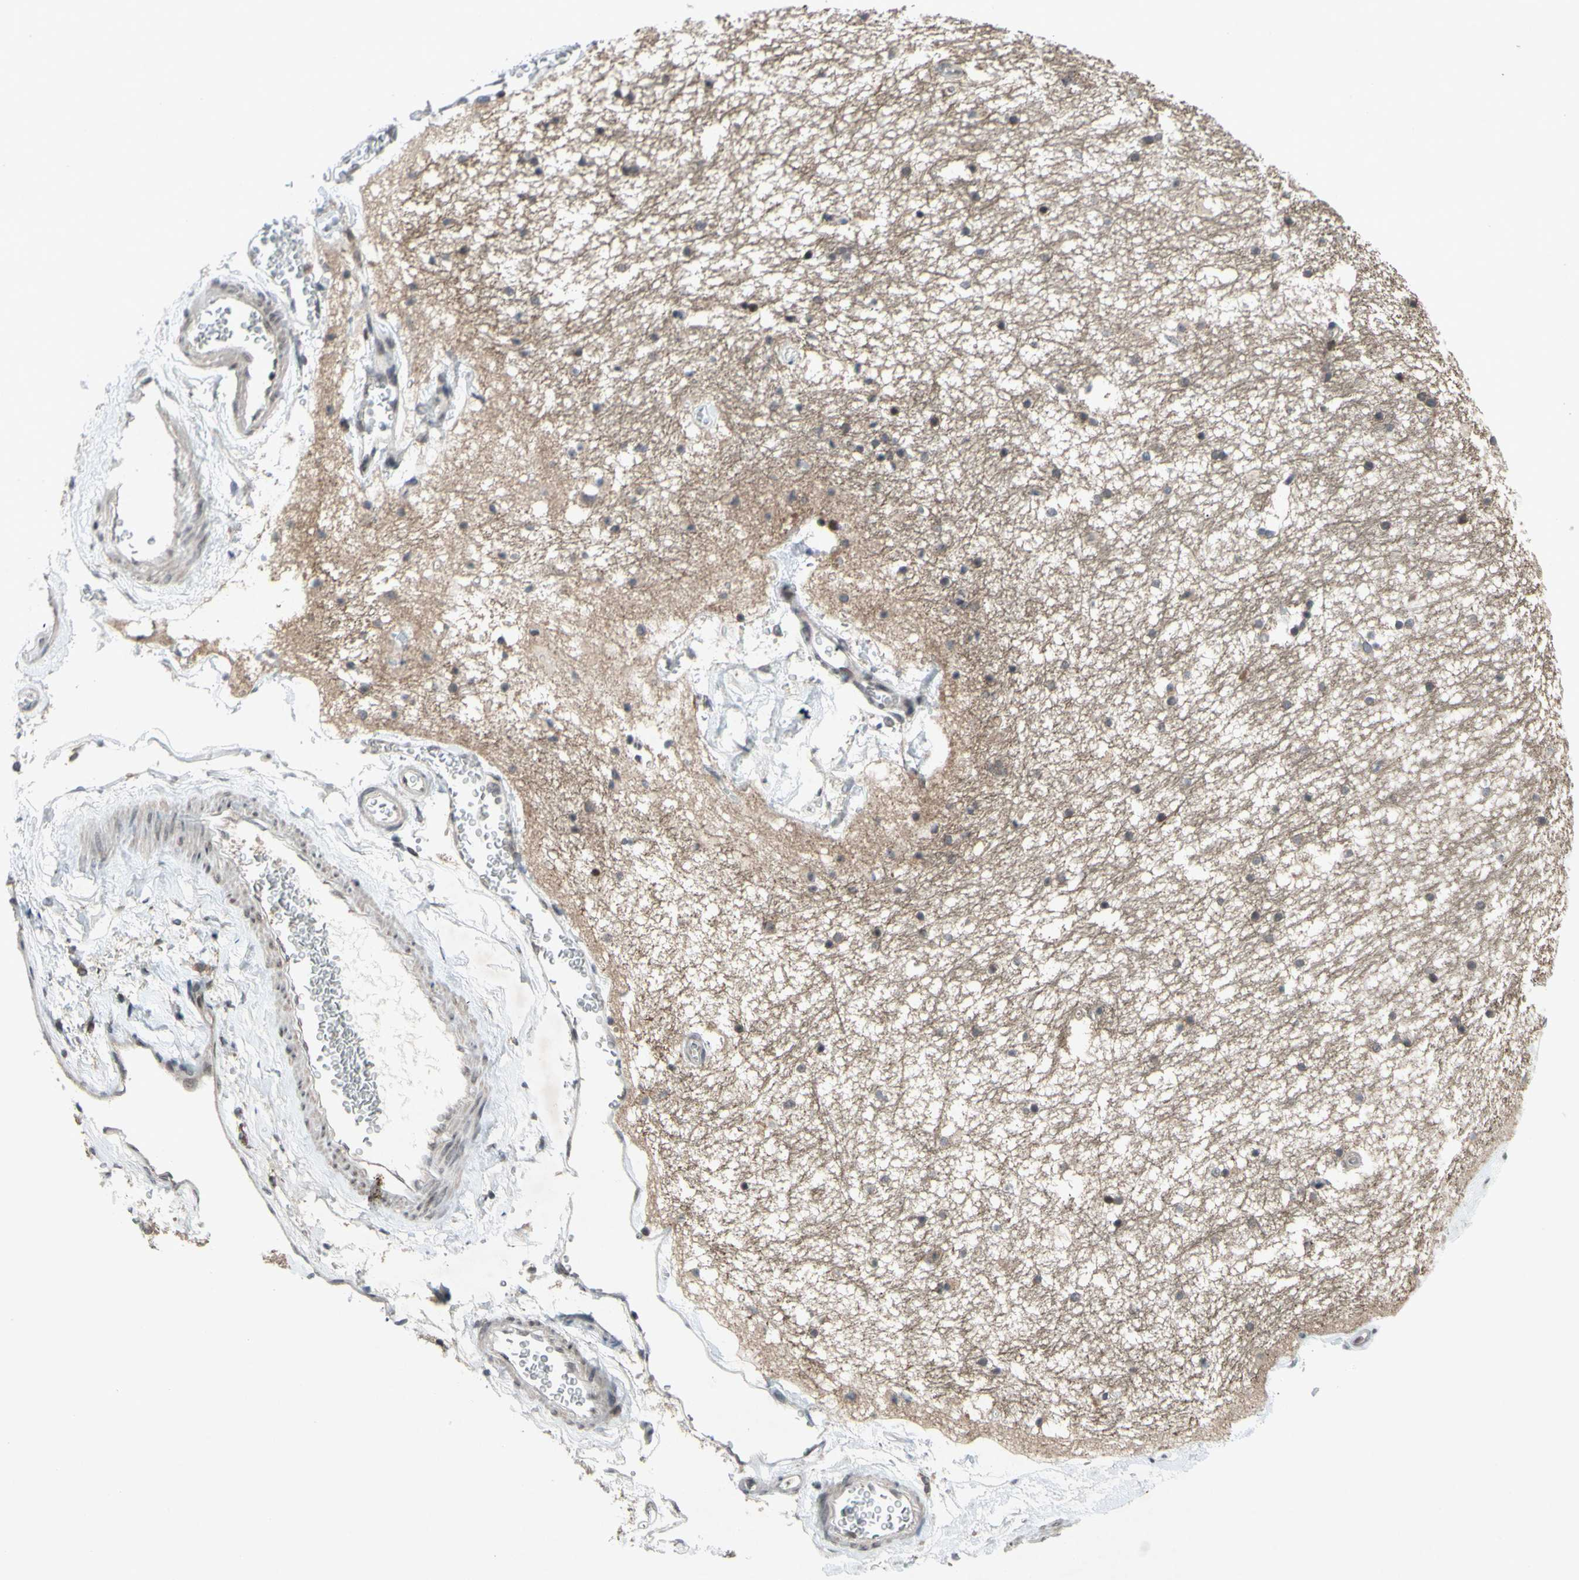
{"staining": {"intensity": "weak", "quantity": "25%-75%", "location": "nuclear"}, "tissue": "hippocampus", "cell_type": "Glial cells", "image_type": "normal", "snomed": [{"axis": "morphology", "description": "Normal tissue, NOS"}, {"axis": "topography", "description": "Hippocampus"}], "caption": "Immunohistochemical staining of unremarkable hippocampus shows 25%-75% levels of weak nuclear protein expression in about 25%-75% of glial cells. (DAB (3,3'-diaminobenzidine) IHC, brown staining for protein, blue staining for nuclei).", "gene": "XPO1", "patient": {"sex": "male", "age": 45}}